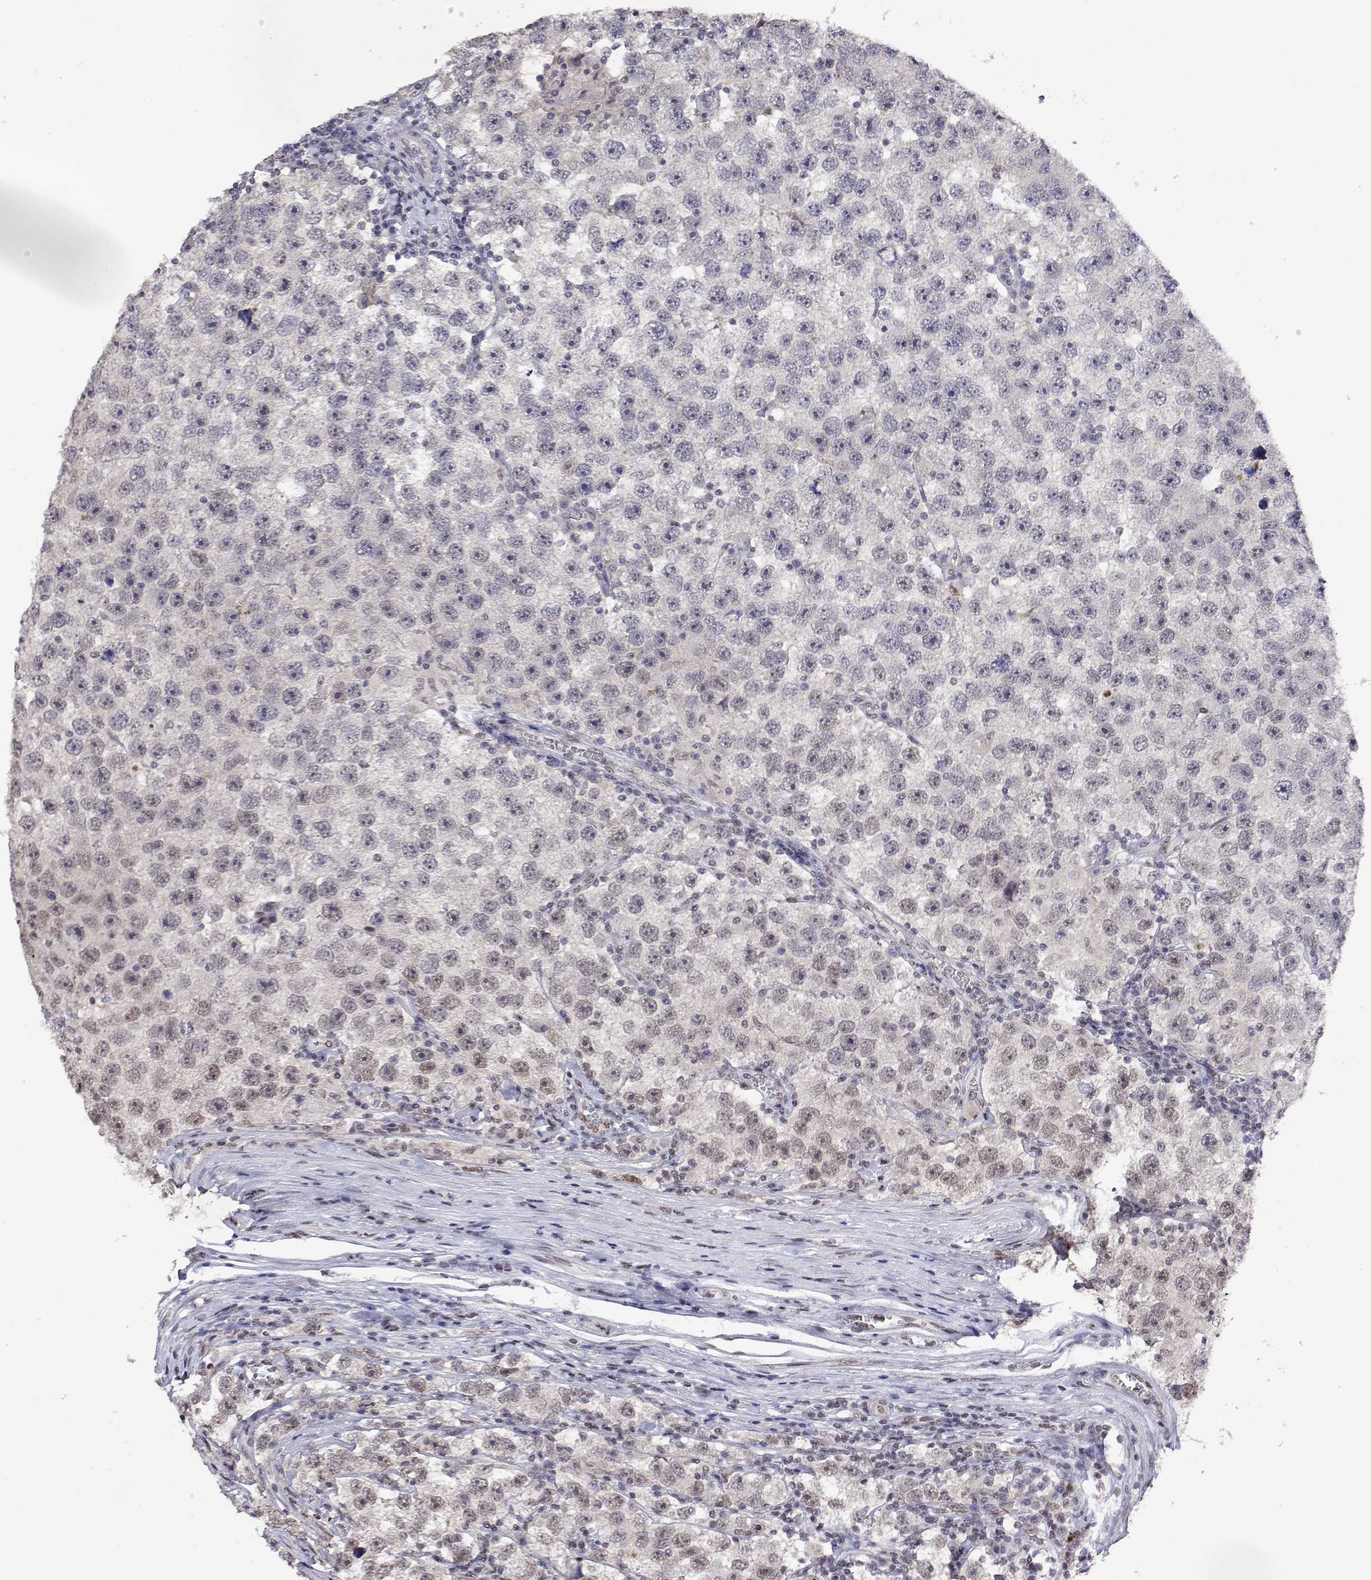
{"staining": {"intensity": "weak", "quantity": "<25%", "location": "nuclear"}, "tissue": "testis cancer", "cell_type": "Tumor cells", "image_type": "cancer", "snomed": [{"axis": "morphology", "description": "Seminoma, NOS"}, {"axis": "topography", "description": "Testis"}], "caption": "IHC histopathology image of neoplastic tissue: human testis cancer stained with DAB (3,3'-diaminobenzidine) exhibits no significant protein positivity in tumor cells. (Immunohistochemistry, brightfield microscopy, high magnification).", "gene": "HNRNPA0", "patient": {"sex": "male", "age": 26}}